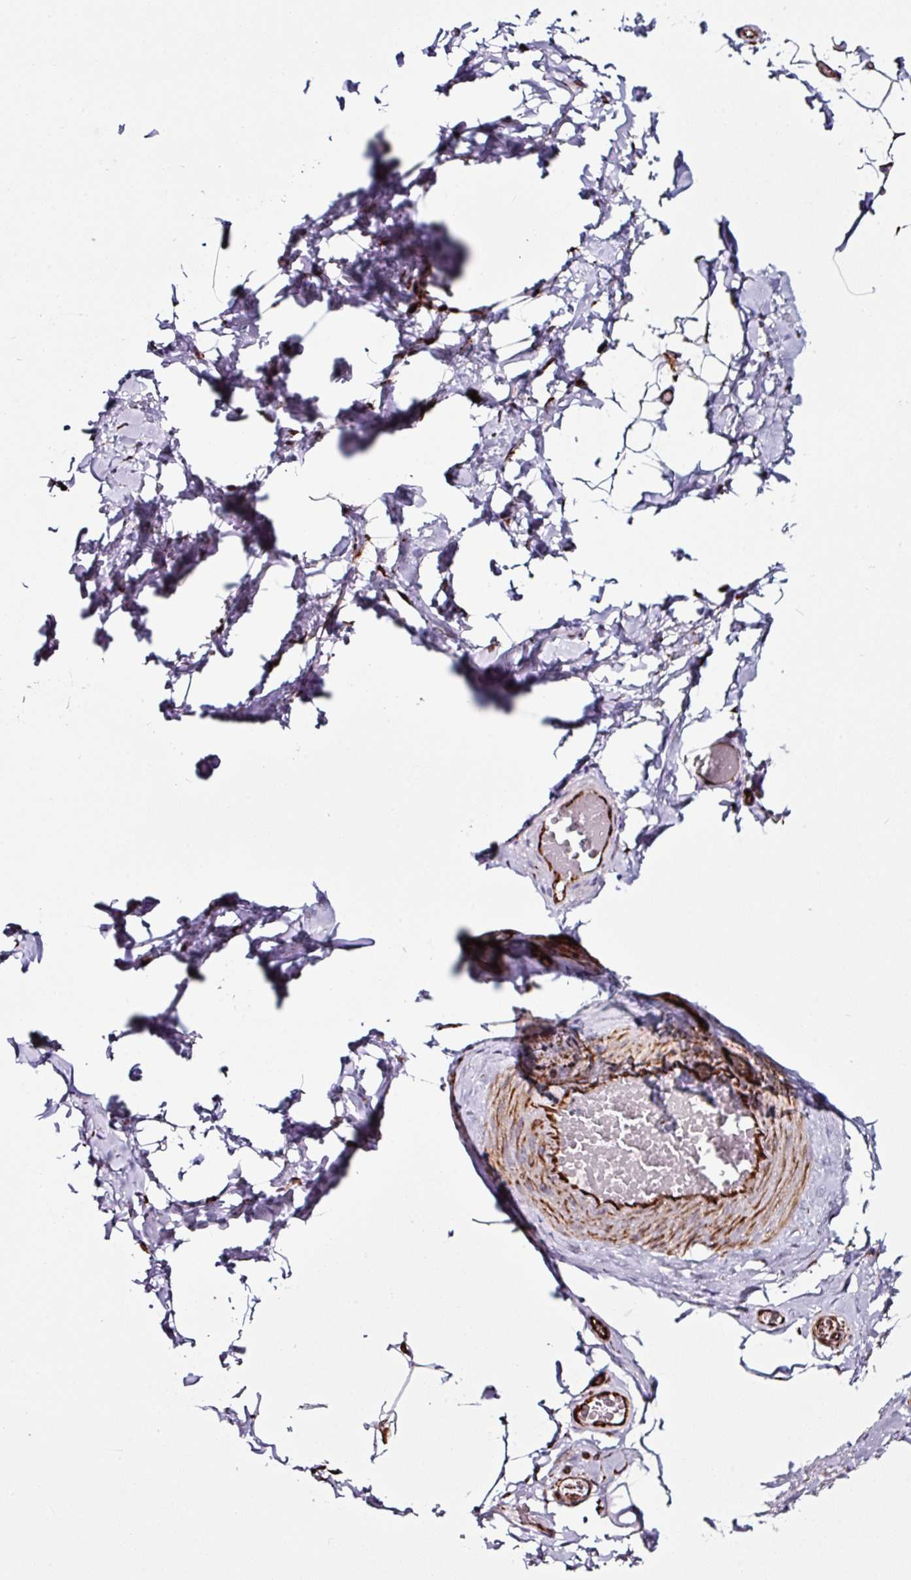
{"staining": {"intensity": "negative", "quantity": "none", "location": "none"}, "tissue": "adipose tissue", "cell_type": "Adipocytes", "image_type": "normal", "snomed": [{"axis": "morphology", "description": "Normal tissue, NOS"}, {"axis": "topography", "description": "Vascular tissue"}, {"axis": "topography", "description": "Peripheral nerve tissue"}], "caption": "DAB immunohistochemical staining of unremarkable human adipose tissue exhibits no significant staining in adipocytes. (DAB (3,3'-diaminobenzidine) immunohistochemistry with hematoxylin counter stain).", "gene": "TMPRSS9", "patient": {"sex": "male", "age": 41}}